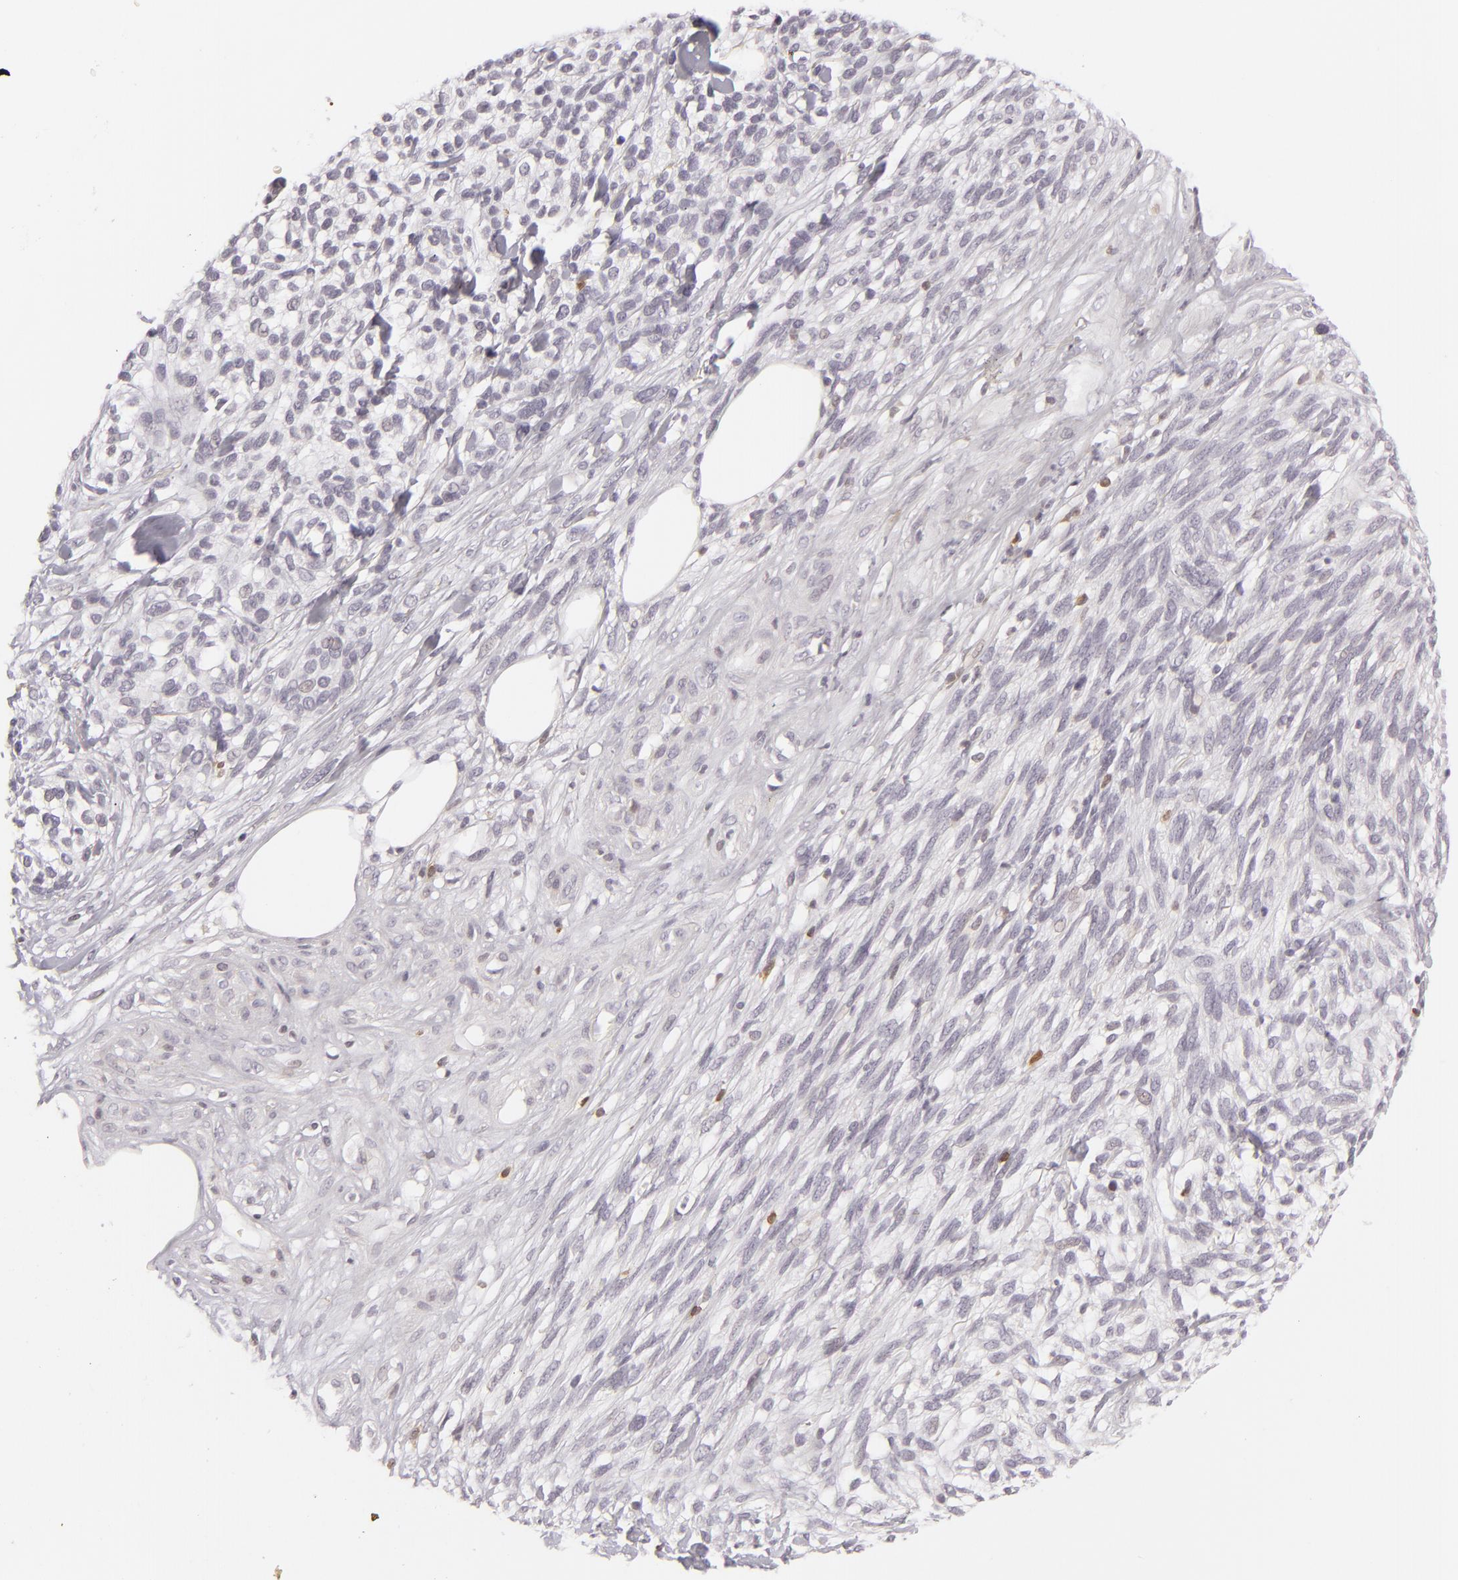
{"staining": {"intensity": "negative", "quantity": "none", "location": "none"}, "tissue": "melanoma", "cell_type": "Tumor cells", "image_type": "cancer", "snomed": [{"axis": "morphology", "description": "Malignant melanoma, NOS"}, {"axis": "topography", "description": "Skin"}], "caption": "Immunohistochemistry (IHC) histopathology image of neoplastic tissue: melanoma stained with DAB reveals no significant protein staining in tumor cells.", "gene": "APOBEC3G", "patient": {"sex": "female", "age": 85}}